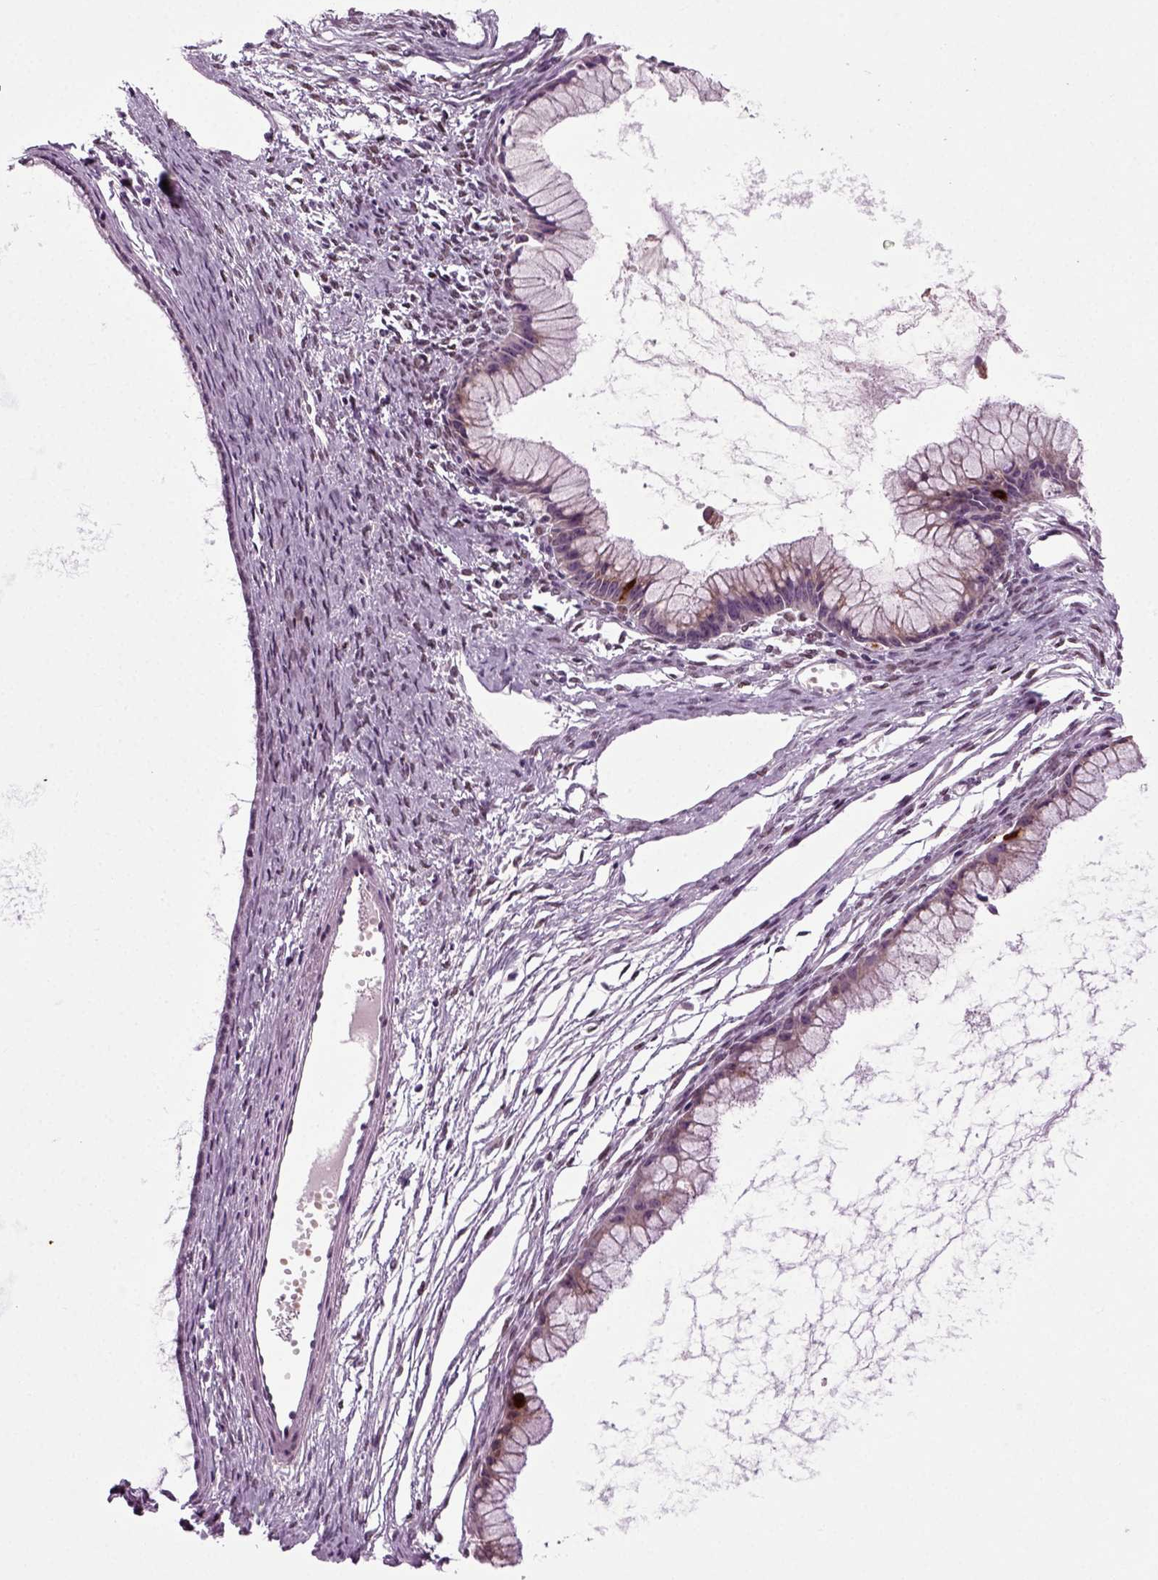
{"staining": {"intensity": "weak", "quantity": "25%-75%", "location": "cytoplasmic/membranous"}, "tissue": "ovarian cancer", "cell_type": "Tumor cells", "image_type": "cancer", "snomed": [{"axis": "morphology", "description": "Cystadenocarcinoma, mucinous, NOS"}, {"axis": "topography", "description": "Ovary"}], "caption": "Immunohistochemical staining of human ovarian cancer displays weak cytoplasmic/membranous protein staining in about 25%-75% of tumor cells. (IHC, brightfield microscopy, high magnification).", "gene": "RCOR3", "patient": {"sex": "female", "age": 41}}